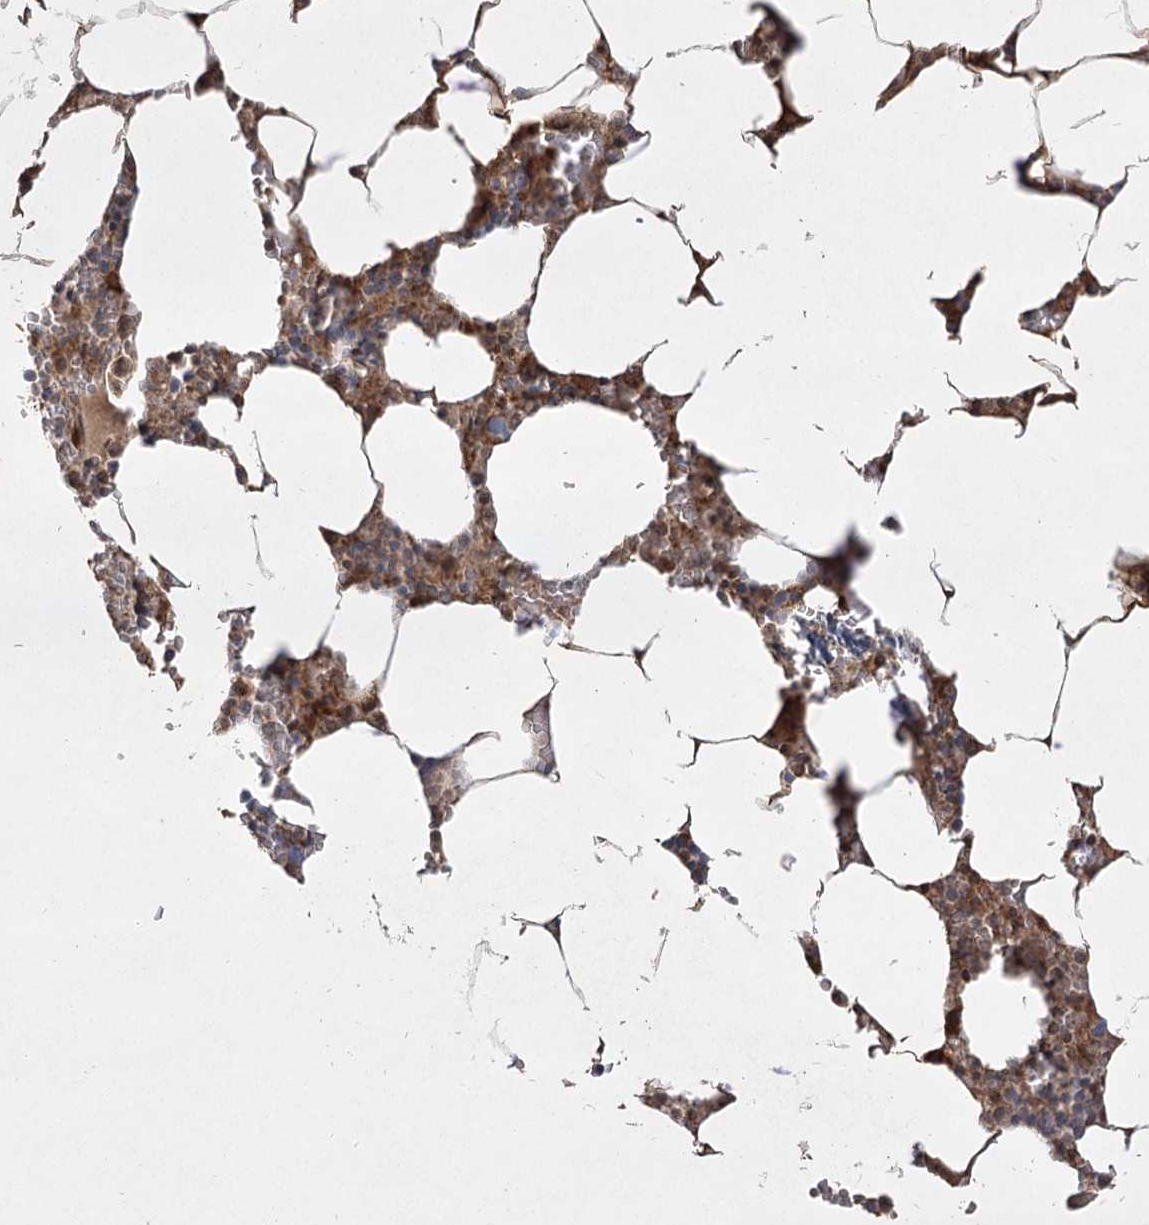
{"staining": {"intensity": "strong", "quantity": "25%-75%", "location": "cytoplasmic/membranous"}, "tissue": "bone marrow", "cell_type": "Hematopoietic cells", "image_type": "normal", "snomed": [{"axis": "morphology", "description": "Normal tissue, NOS"}, {"axis": "topography", "description": "Bone marrow"}], "caption": "A micrograph of human bone marrow stained for a protein reveals strong cytoplasmic/membranous brown staining in hematopoietic cells.", "gene": "CPLANE1", "patient": {"sex": "male", "age": 70}}